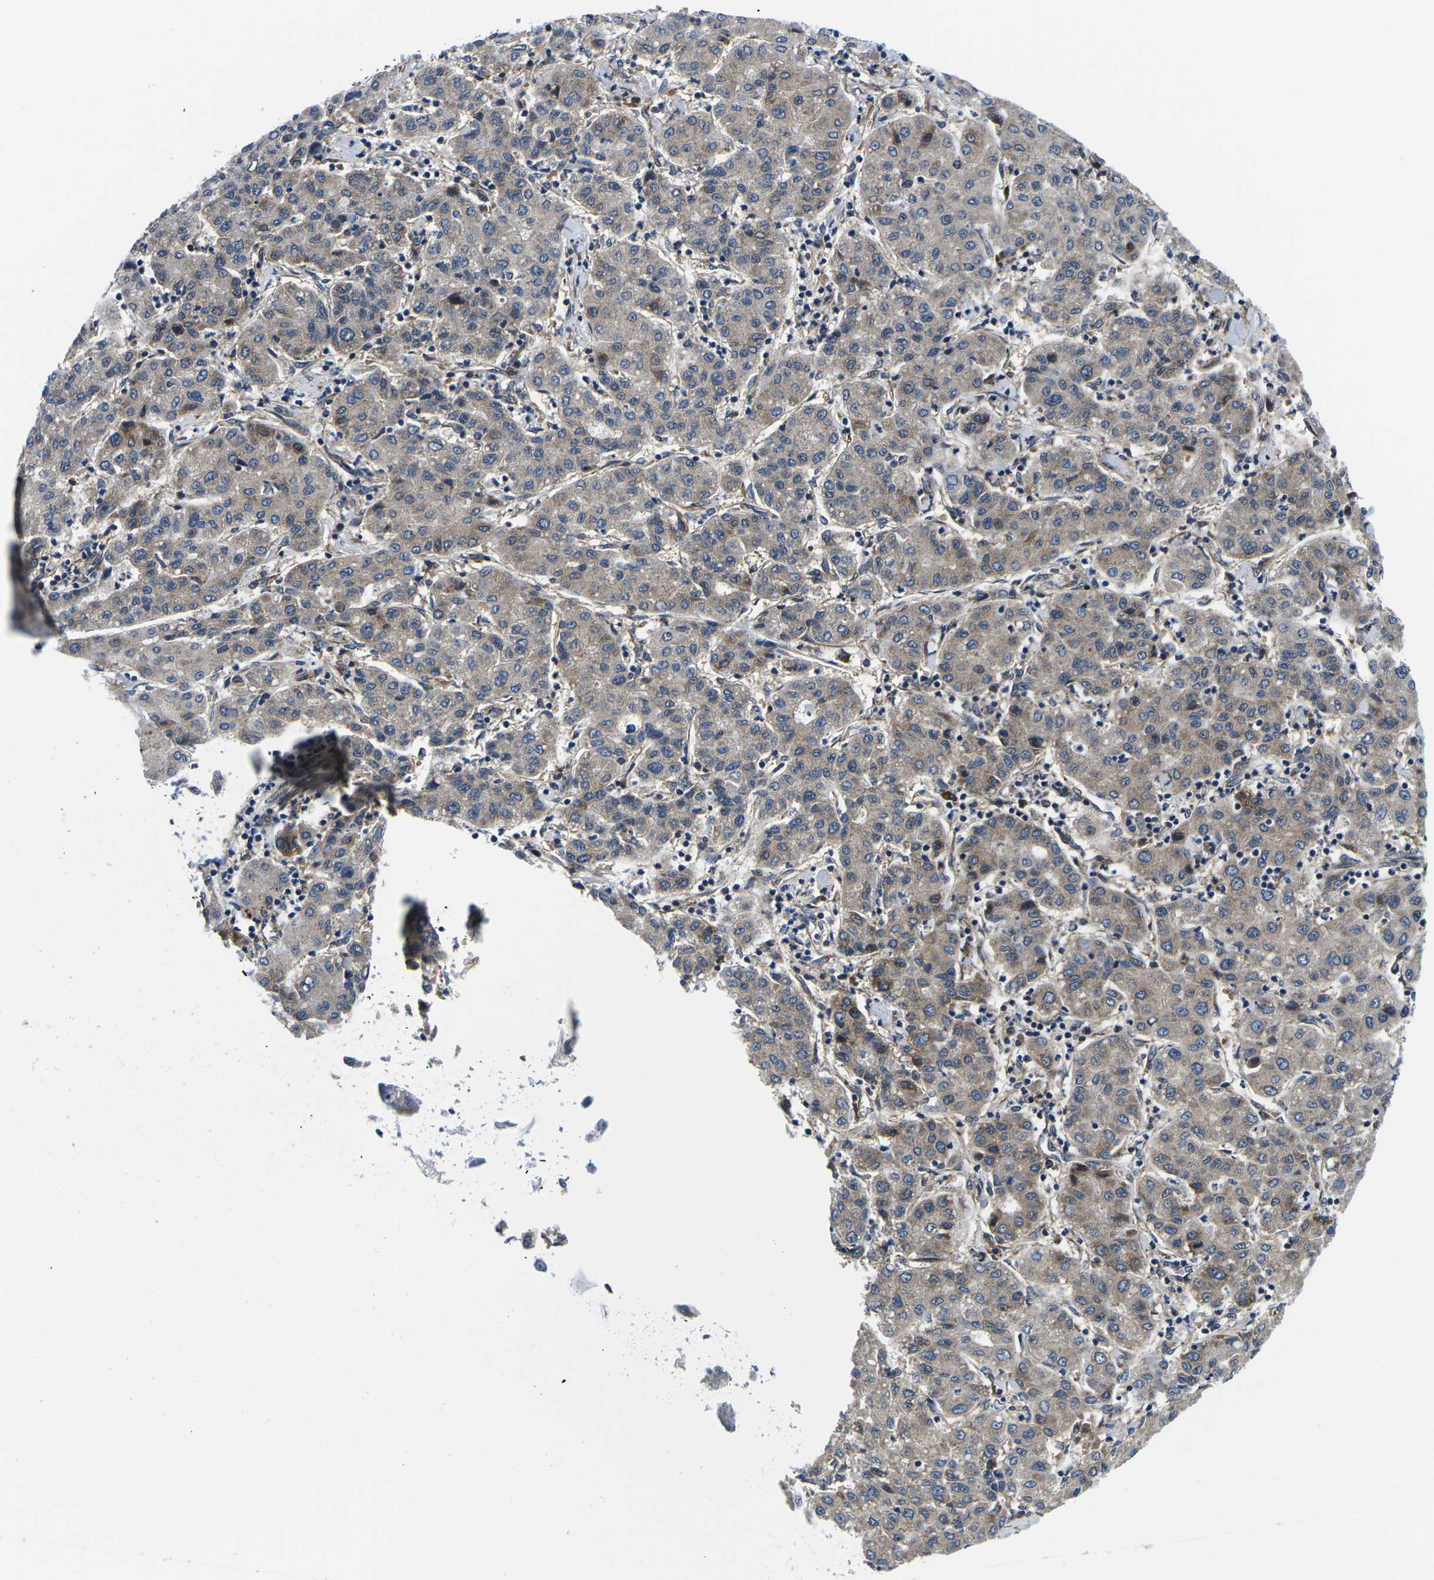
{"staining": {"intensity": "weak", "quantity": ">75%", "location": "cytoplasmic/membranous"}, "tissue": "liver cancer", "cell_type": "Tumor cells", "image_type": "cancer", "snomed": [{"axis": "morphology", "description": "Carcinoma, Hepatocellular, NOS"}, {"axis": "topography", "description": "Liver"}], "caption": "This micrograph demonstrates liver hepatocellular carcinoma stained with immunohistochemistry (IHC) to label a protein in brown. The cytoplasmic/membranous of tumor cells show weak positivity for the protein. Nuclei are counter-stained blue.", "gene": "EIF4E", "patient": {"sex": "male", "age": 65}}